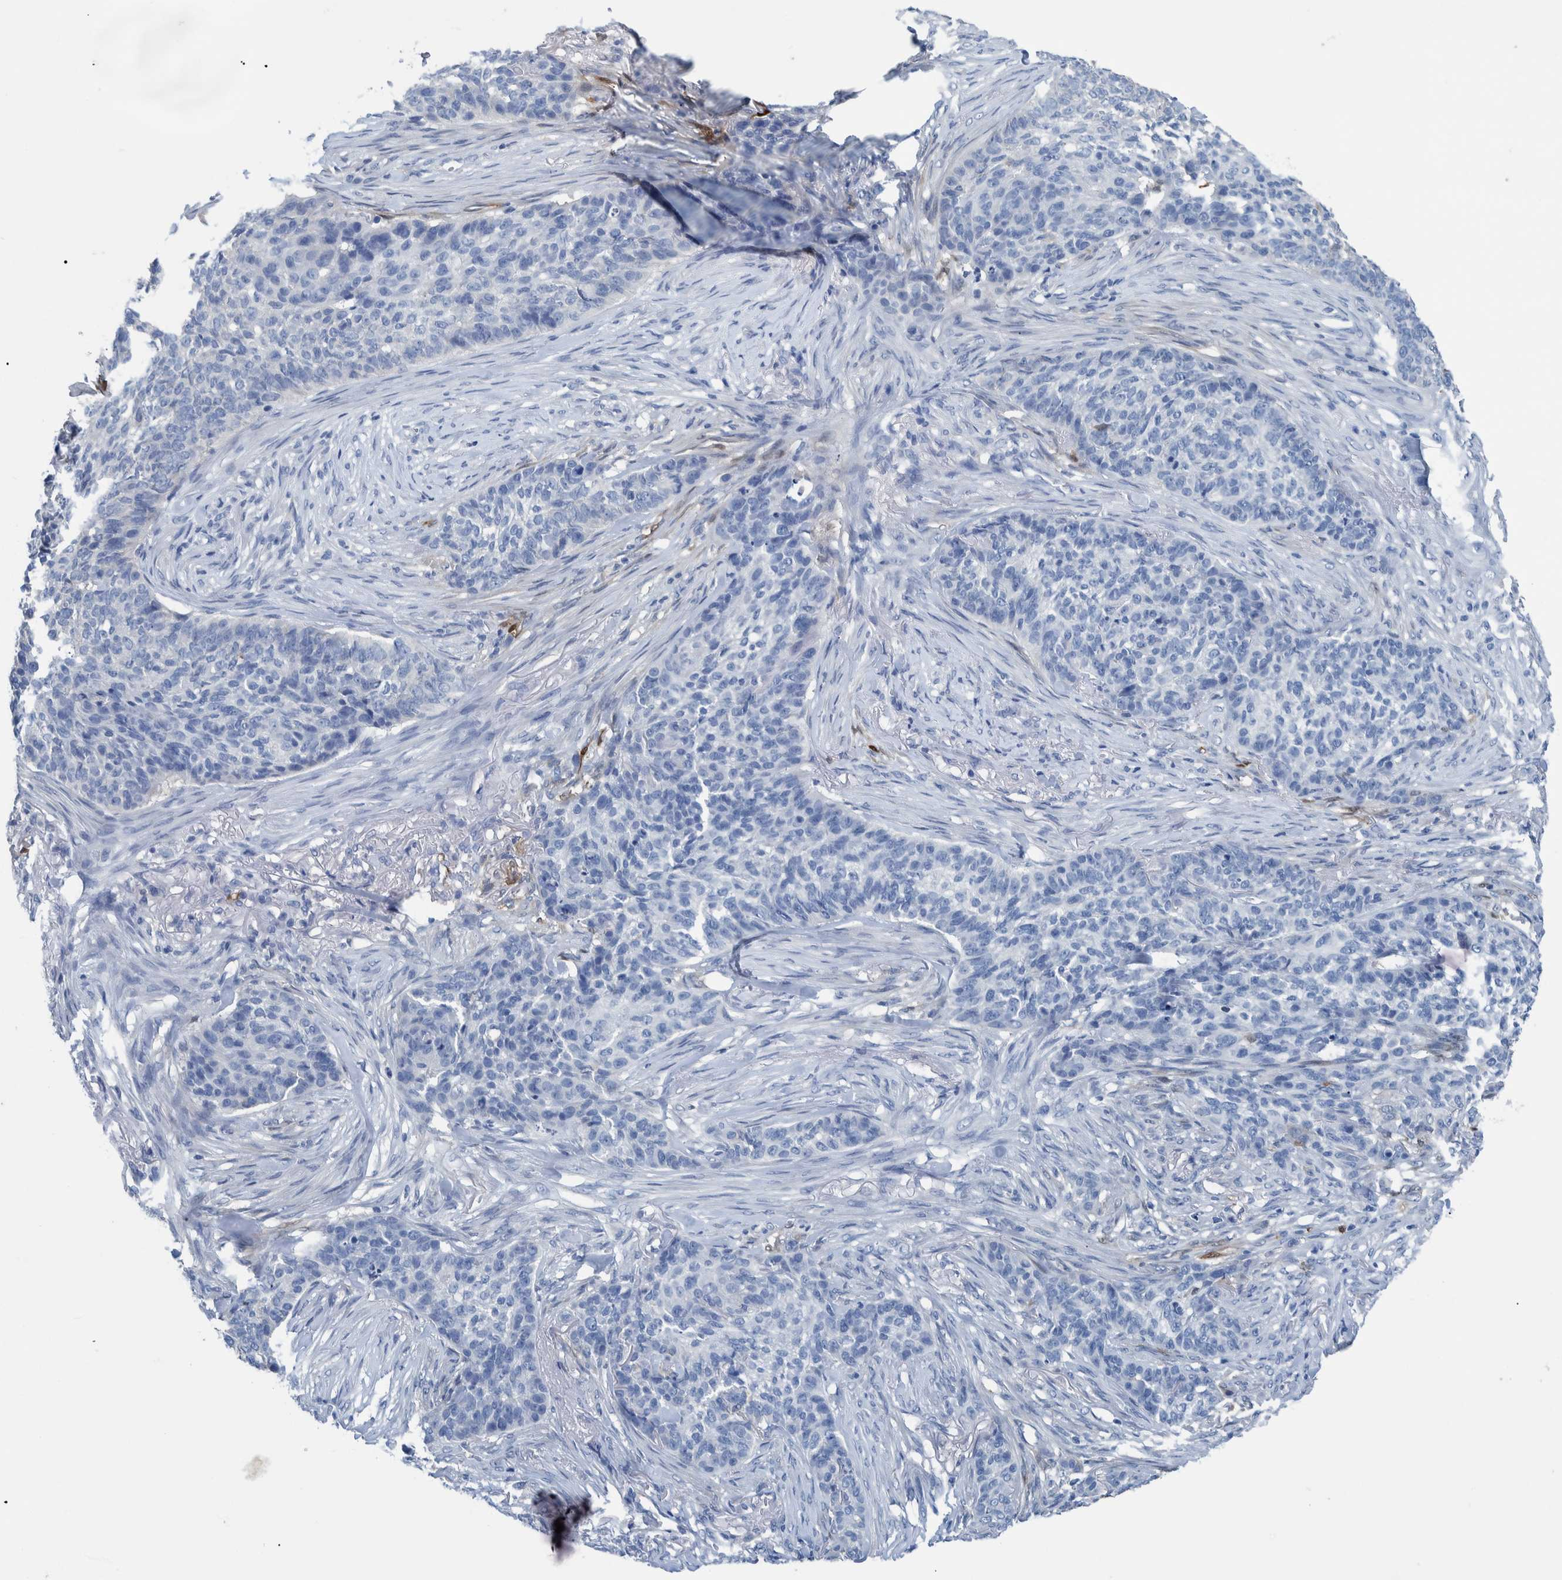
{"staining": {"intensity": "negative", "quantity": "none", "location": "none"}, "tissue": "skin cancer", "cell_type": "Tumor cells", "image_type": "cancer", "snomed": [{"axis": "morphology", "description": "Basal cell carcinoma"}, {"axis": "topography", "description": "Skin"}], "caption": "High magnification brightfield microscopy of skin cancer stained with DAB (3,3'-diaminobenzidine) (brown) and counterstained with hematoxylin (blue): tumor cells show no significant expression. (IHC, brightfield microscopy, high magnification).", "gene": "IDO1", "patient": {"sex": "male", "age": 85}}